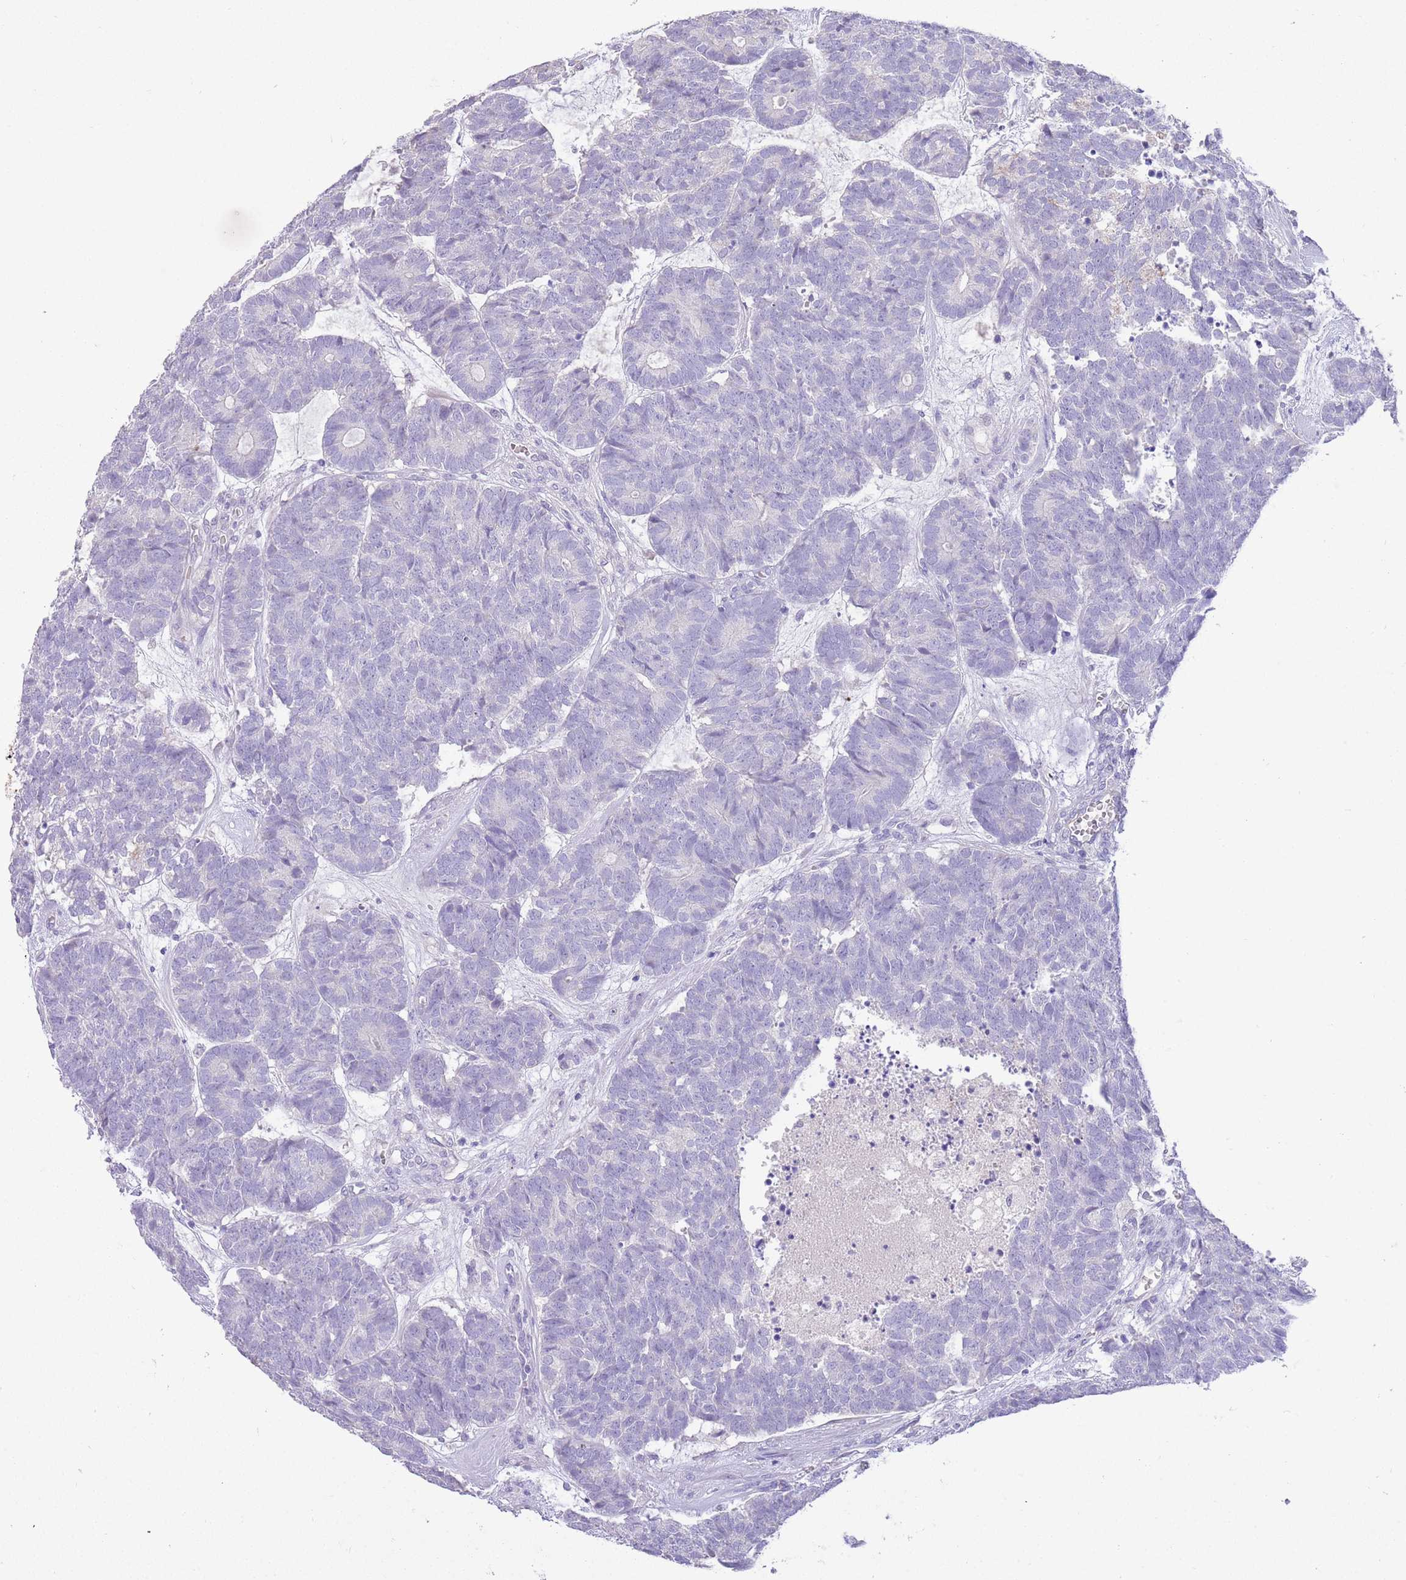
{"staining": {"intensity": "negative", "quantity": "none", "location": "none"}, "tissue": "head and neck cancer", "cell_type": "Tumor cells", "image_type": "cancer", "snomed": [{"axis": "morphology", "description": "Adenocarcinoma, NOS"}, {"axis": "topography", "description": "Head-Neck"}], "caption": "This is an IHC micrograph of human head and neck cancer. There is no expression in tumor cells.", "gene": "SFTPA1", "patient": {"sex": "female", "age": 81}}